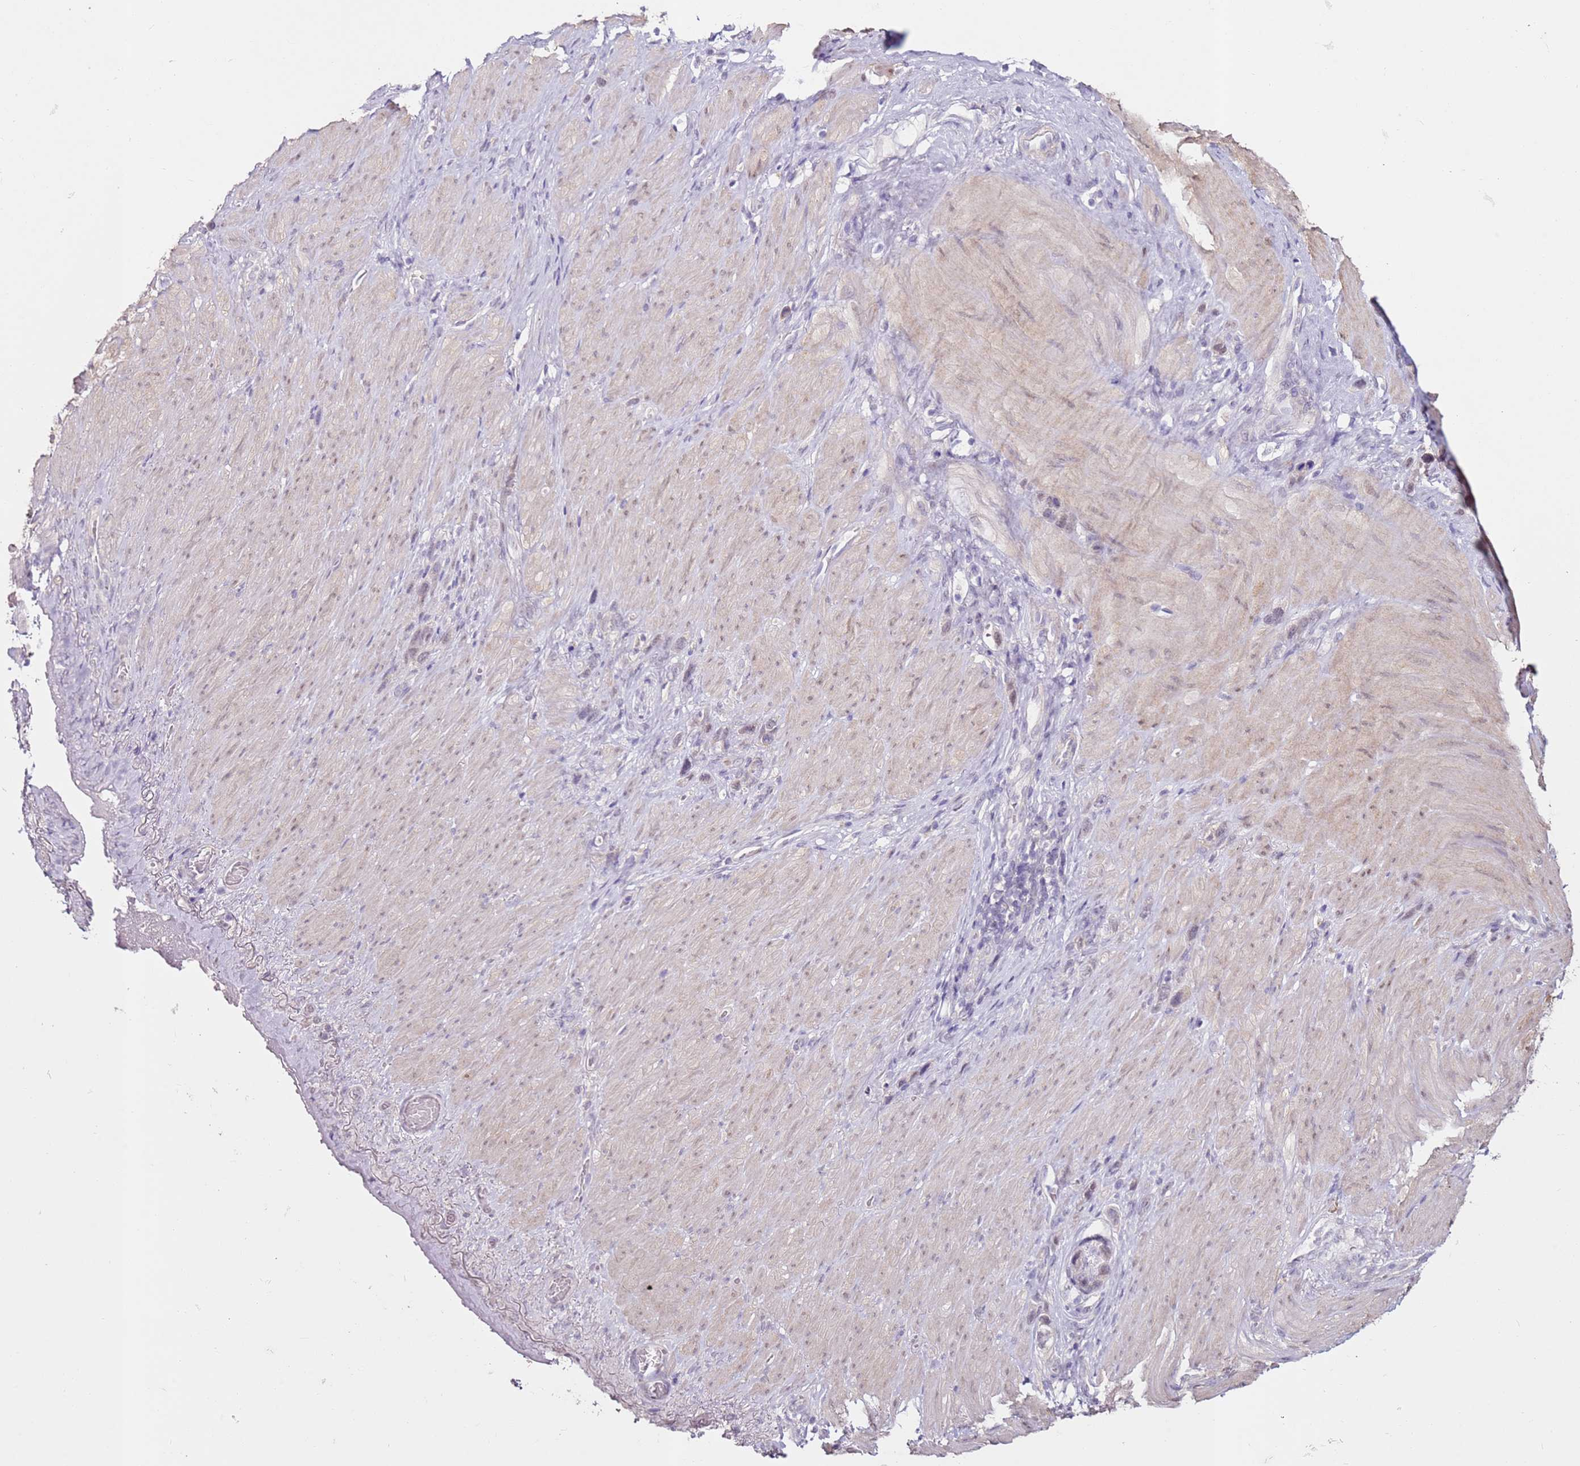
{"staining": {"intensity": "negative", "quantity": "none", "location": "none"}, "tissue": "stomach cancer", "cell_type": "Tumor cells", "image_type": "cancer", "snomed": [{"axis": "morphology", "description": "Adenocarcinoma, NOS"}, {"axis": "topography", "description": "Stomach"}], "caption": "DAB immunohistochemical staining of human adenocarcinoma (stomach) shows no significant expression in tumor cells.", "gene": "MDH1", "patient": {"sex": "female", "age": 65}}